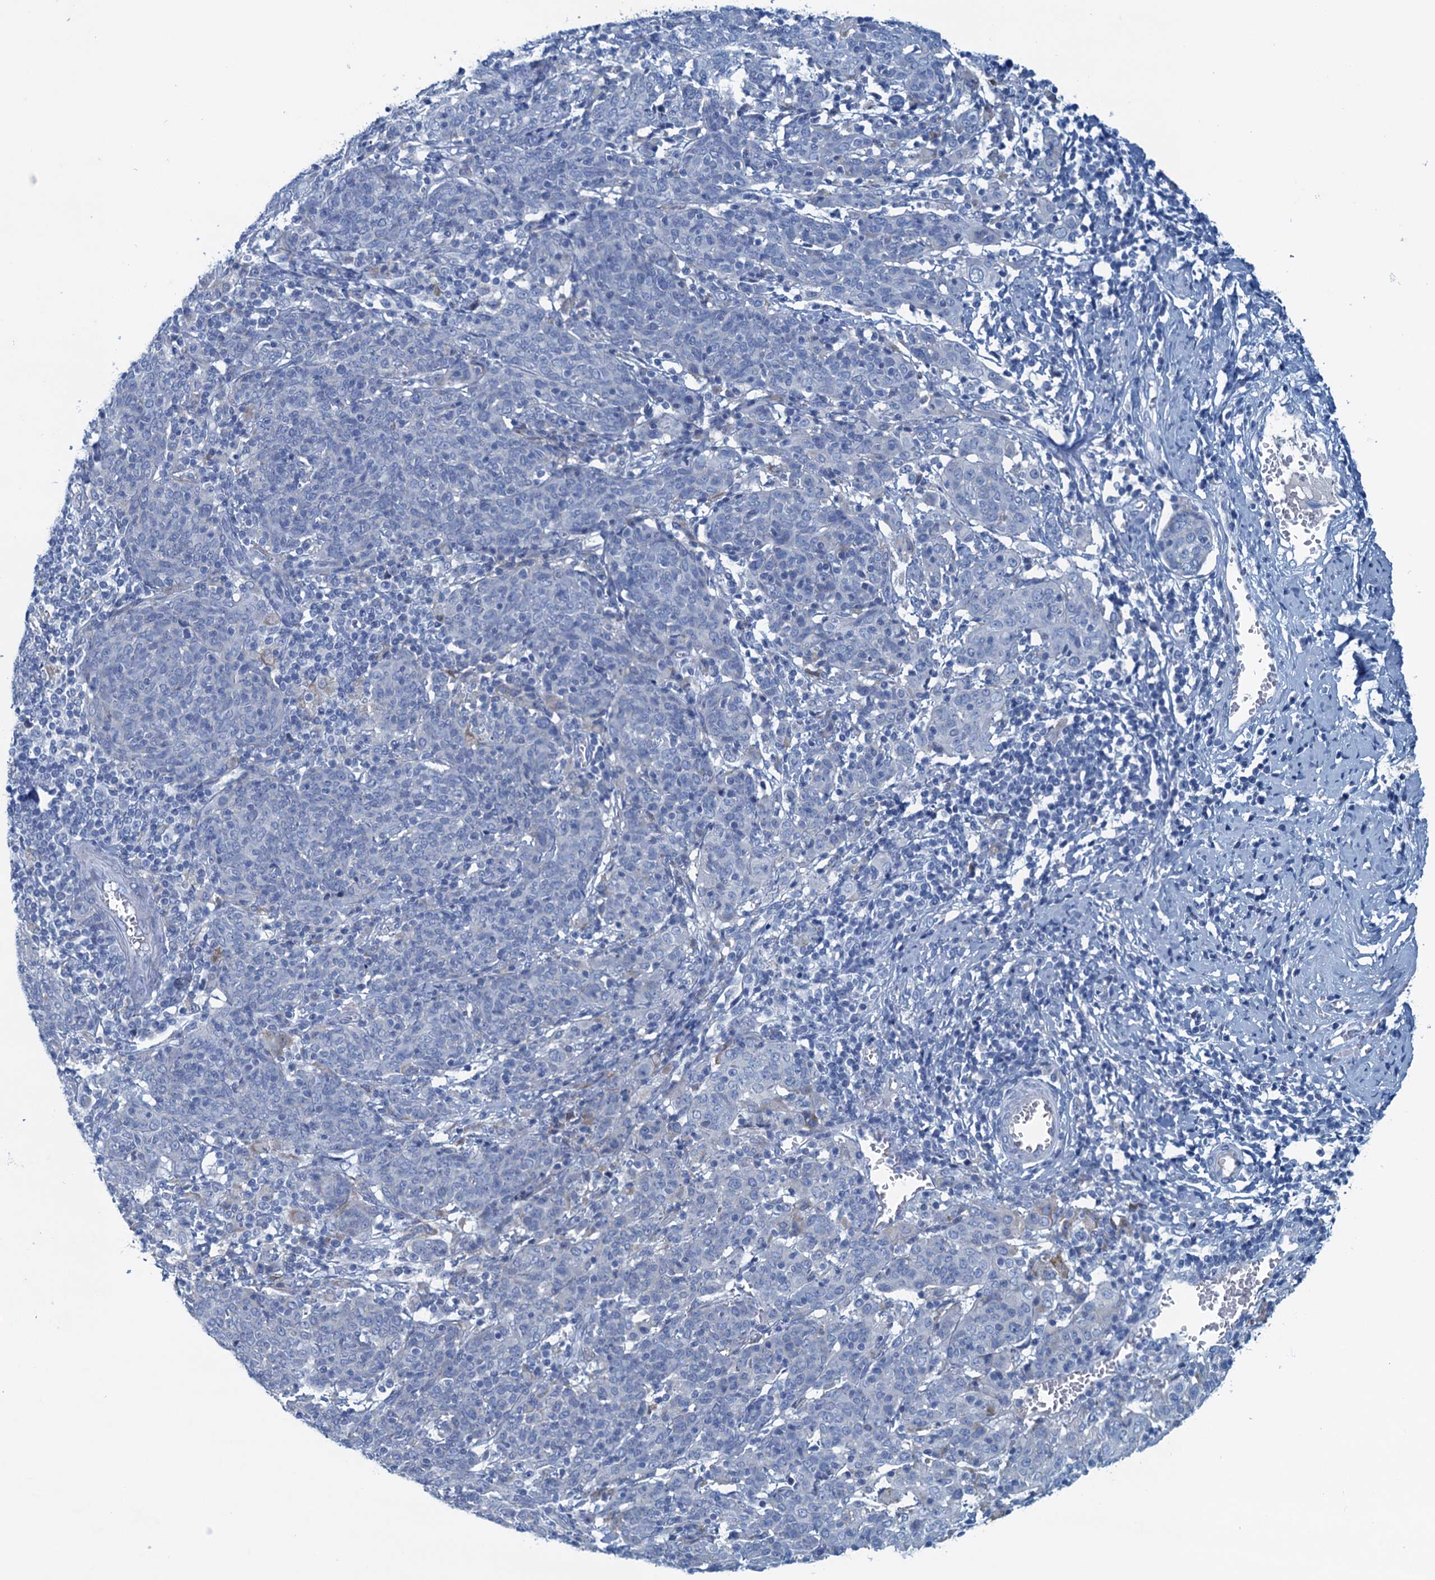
{"staining": {"intensity": "negative", "quantity": "none", "location": "none"}, "tissue": "cervical cancer", "cell_type": "Tumor cells", "image_type": "cancer", "snomed": [{"axis": "morphology", "description": "Squamous cell carcinoma, NOS"}, {"axis": "topography", "description": "Cervix"}], "caption": "High power microscopy photomicrograph of an IHC photomicrograph of squamous cell carcinoma (cervical), revealing no significant staining in tumor cells.", "gene": "C10orf88", "patient": {"sex": "female", "age": 67}}